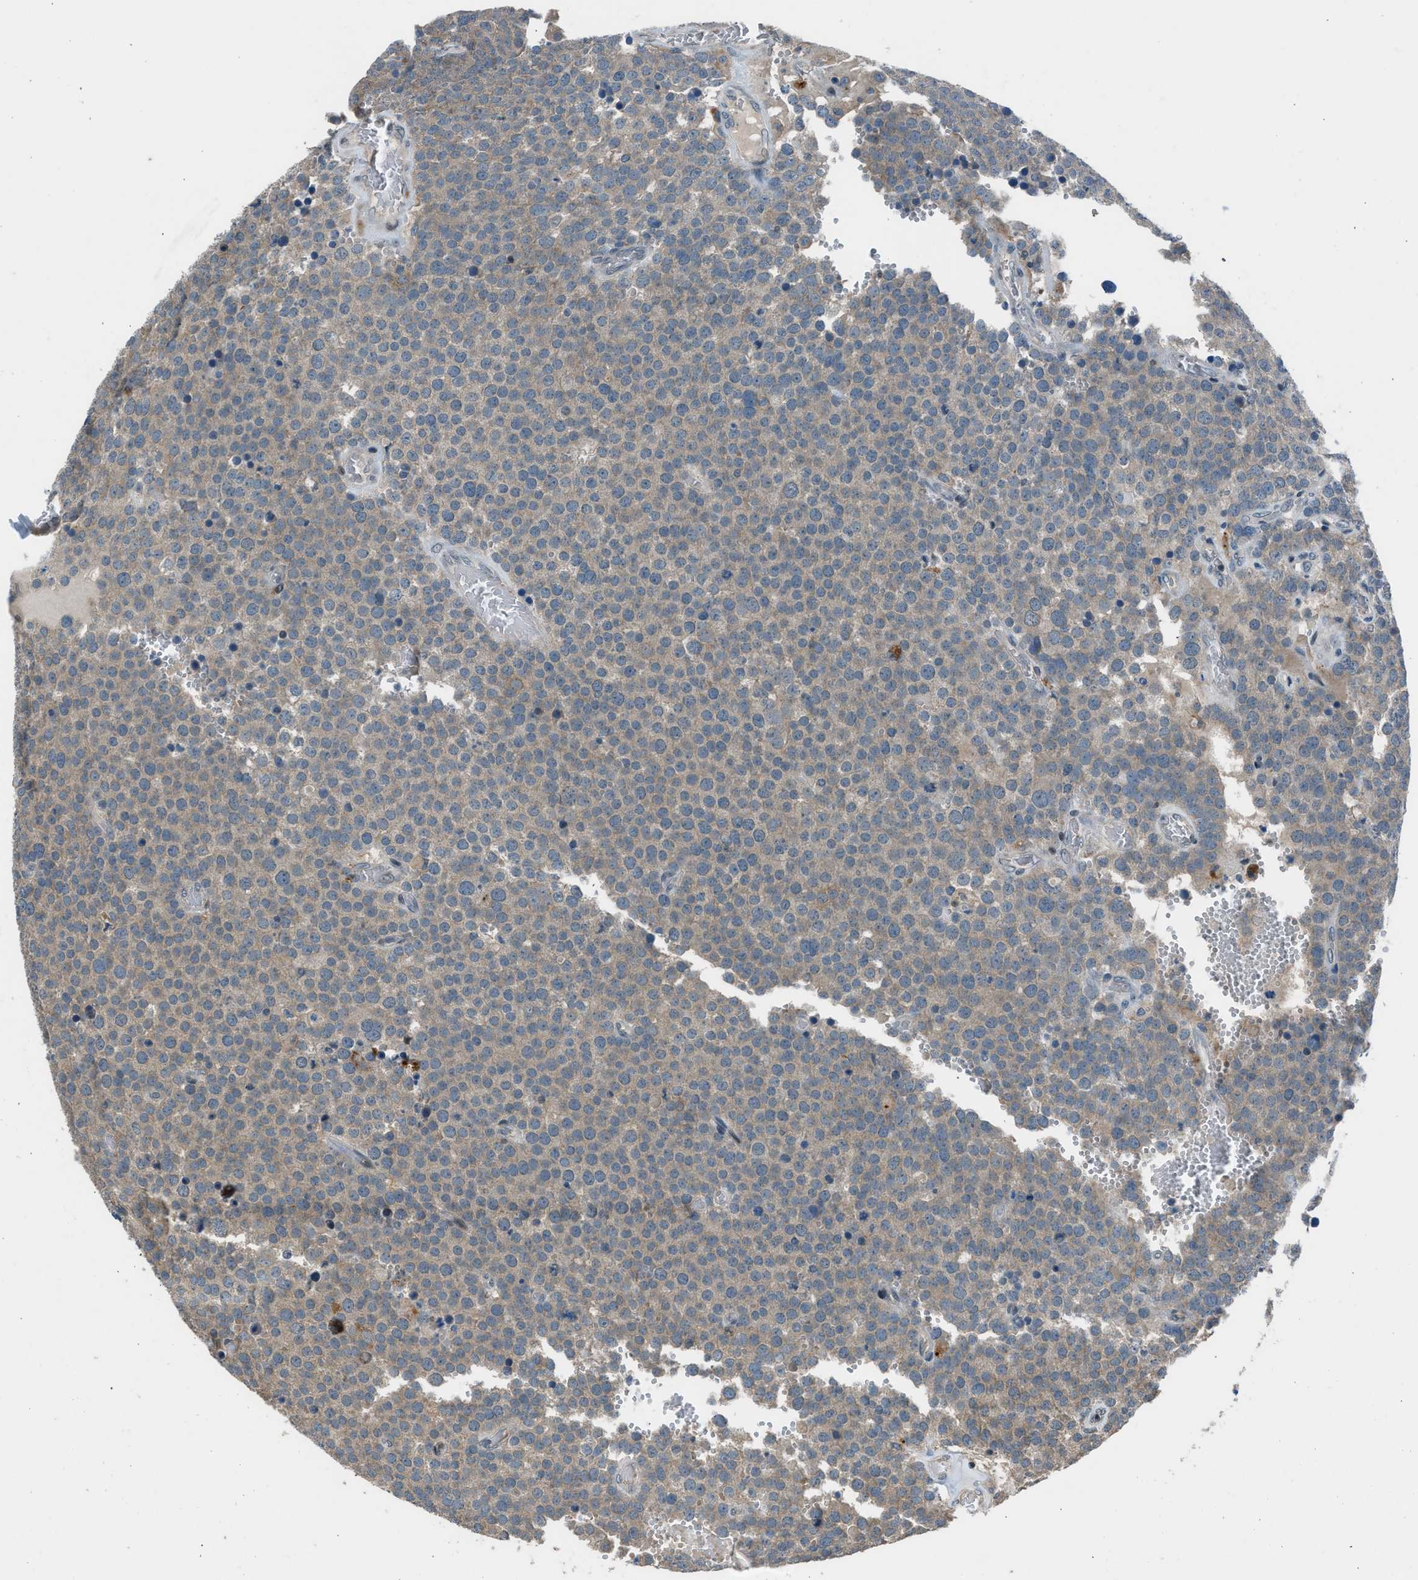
{"staining": {"intensity": "moderate", "quantity": ">75%", "location": "cytoplasmic/membranous"}, "tissue": "testis cancer", "cell_type": "Tumor cells", "image_type": "cancer", "snomed": [{"axis": "morphology", "description": "Normal tissue, NOS"}, {"axis": "morphology", "description": "Seminoma, NOS"}, {"axis": "topography", "description": "Testis"}], "caption": "Immunohistochemistry photomicrograph of neoplastic tissue: human testis cancer (seminoma) stained using immunohistochemistry reveals medium levels of moderate protein expression localized specifically in the cytoplasmic/membranous of tumor cells, appearing as a cytoplasmic/membranous brown color.", "gene": "LMLN", "patient": {"sex": "male", "age": 71}}